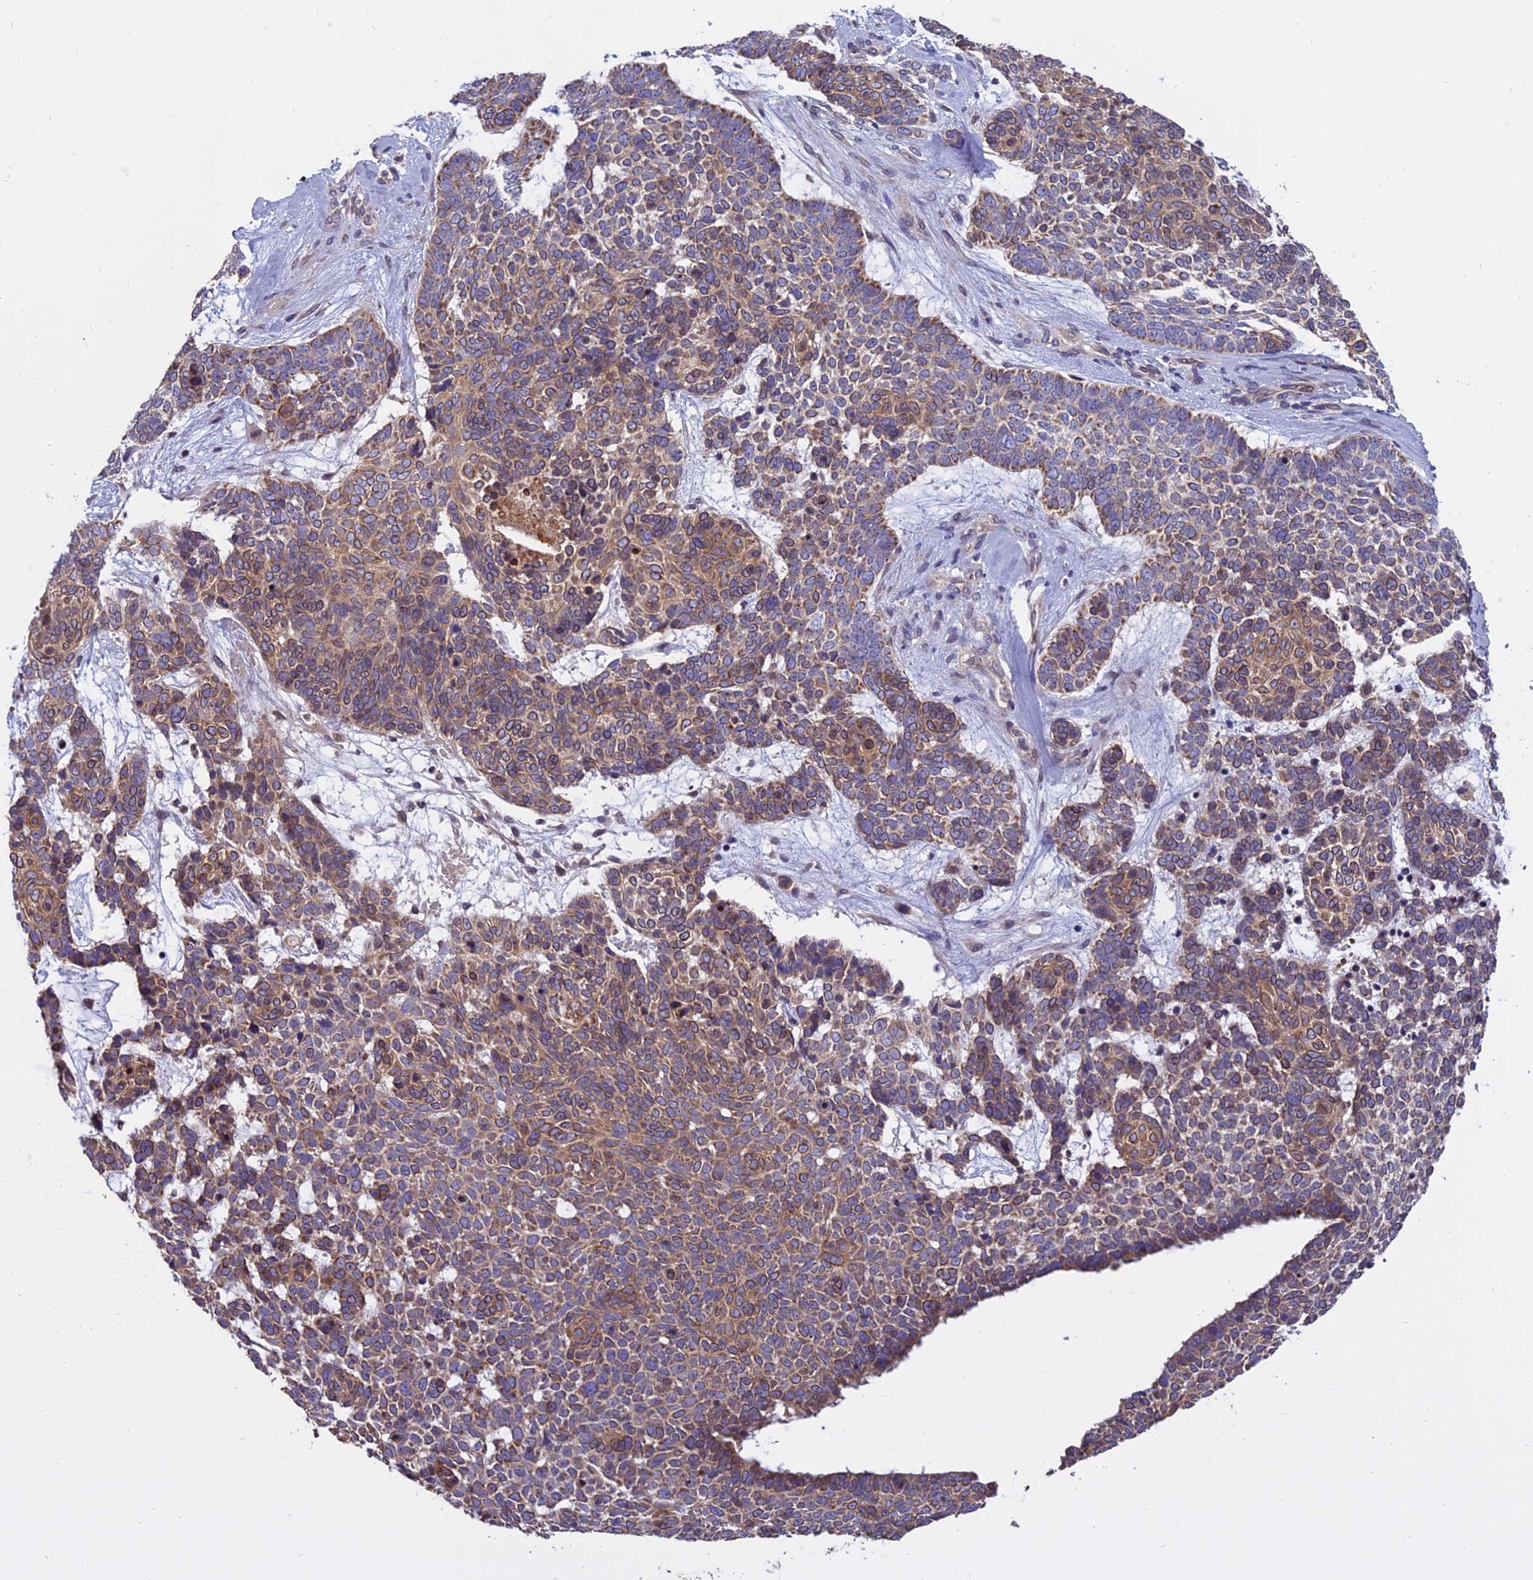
{"staining": {"intensity": "moderate", "quantity": ">75%", "location": "cytoplasmic/membranous"}, "tissue": "skin cancer", "cell_type": "Tumor cells", "image_type": "cancer", "snomed": [{"axis": "morphology", "description": "Basal cell carcinoma"}, {"axis": "topography", "description": "Skin"}], "caption": "Moderate cytoplasmic/membranous positivity is present in approximately >75% of tumor cells in skin cancer.", "gene": "CHMP2A", "patient": {"sex": "female", "age": 81}}